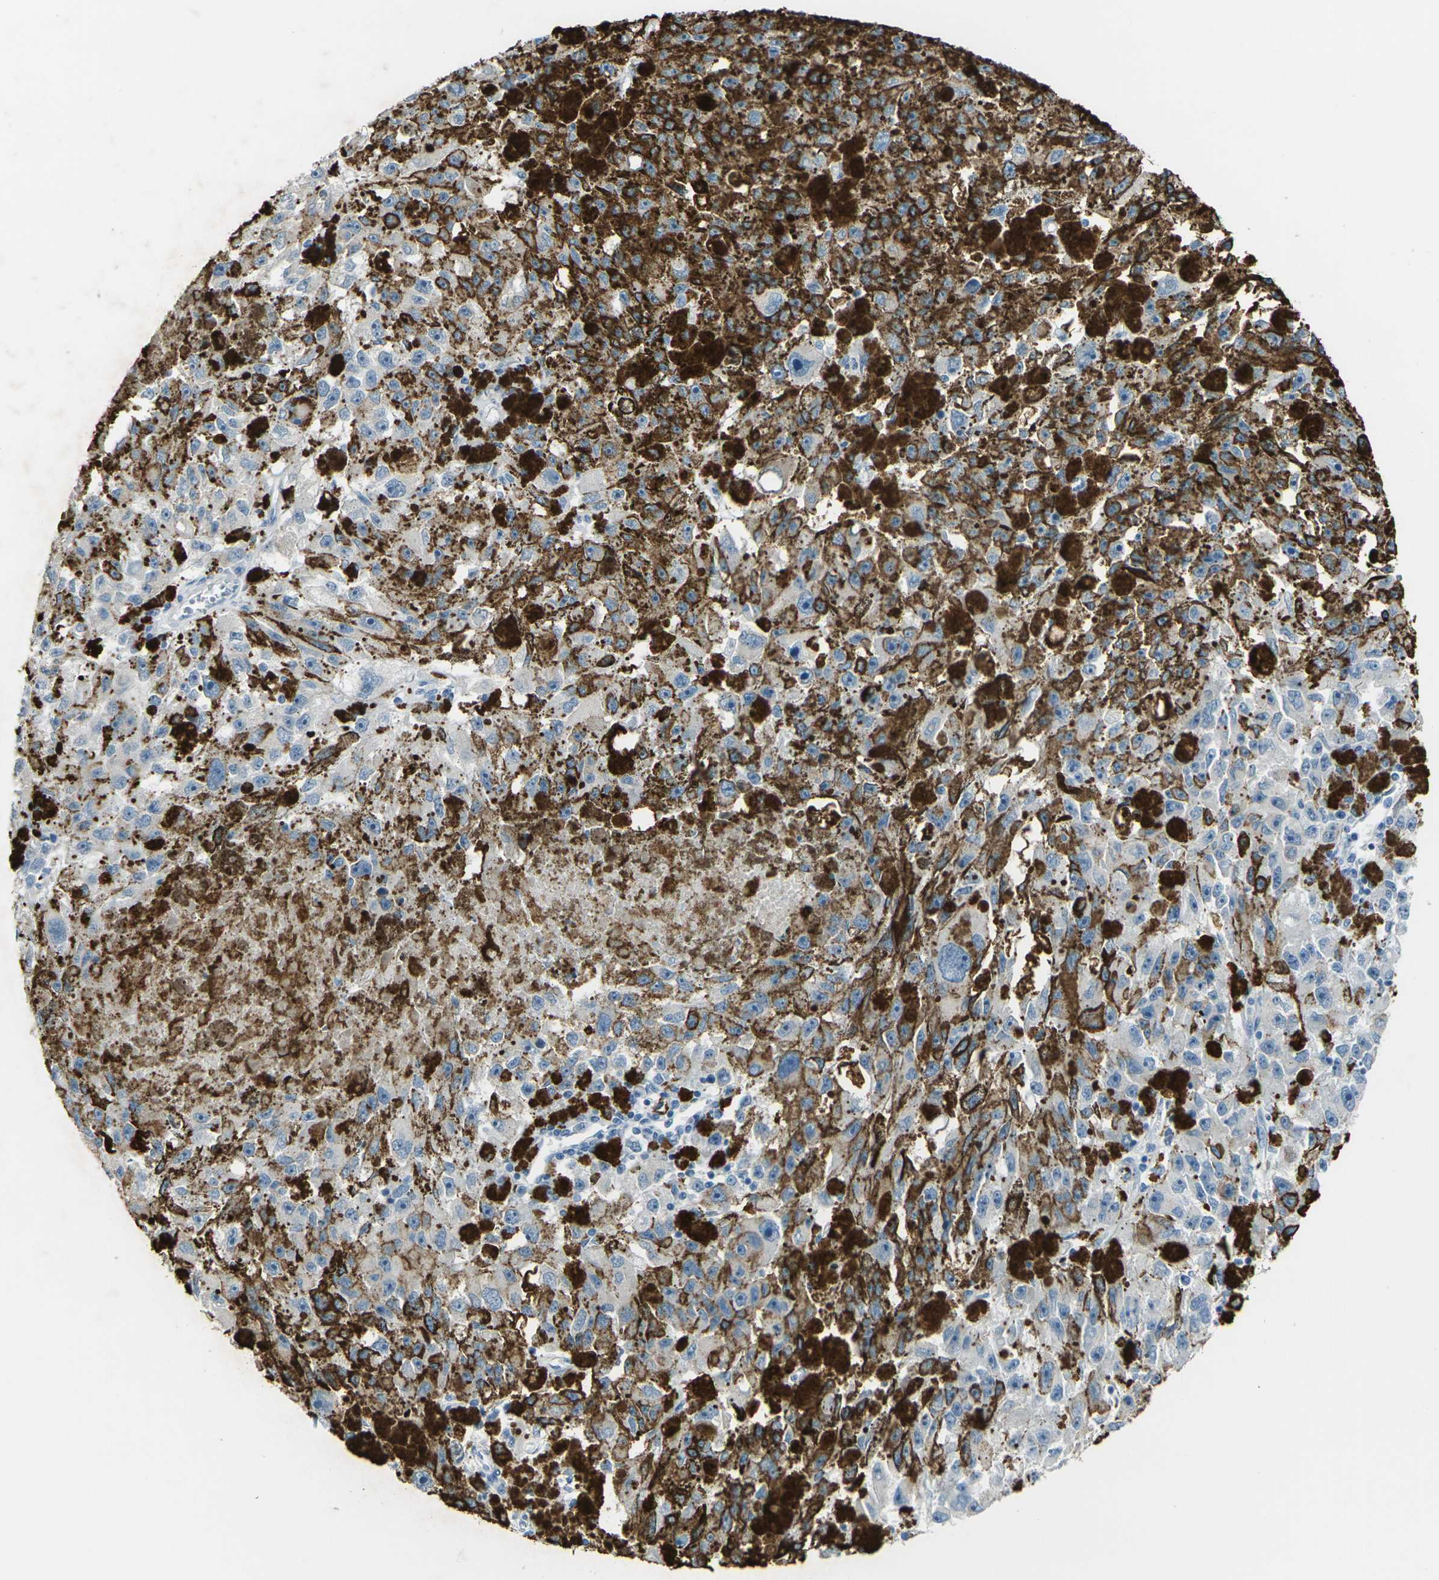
{"staining": {"intensity": "weak", "quantity": ">75%", "location": "cytoplasmic/membranous"}, "tissue": "melanoma", "cell_type": "Tumor cells", "image_type": "cancer", "snomed": [{"axis": "morphology", "description": "Malignant melanoma in situ"}, {"axis": "morphology", "description": "Malignant melanoma, NOS"}, {"axis": "topography", "description": "Skin"}], "caption": "Human malignant melanoma in situ stained with a protein marker demonstrates weak staining in tumor cells.", "gene": "ANKRD46", "patient": {"sex": "female", "age": 88}}